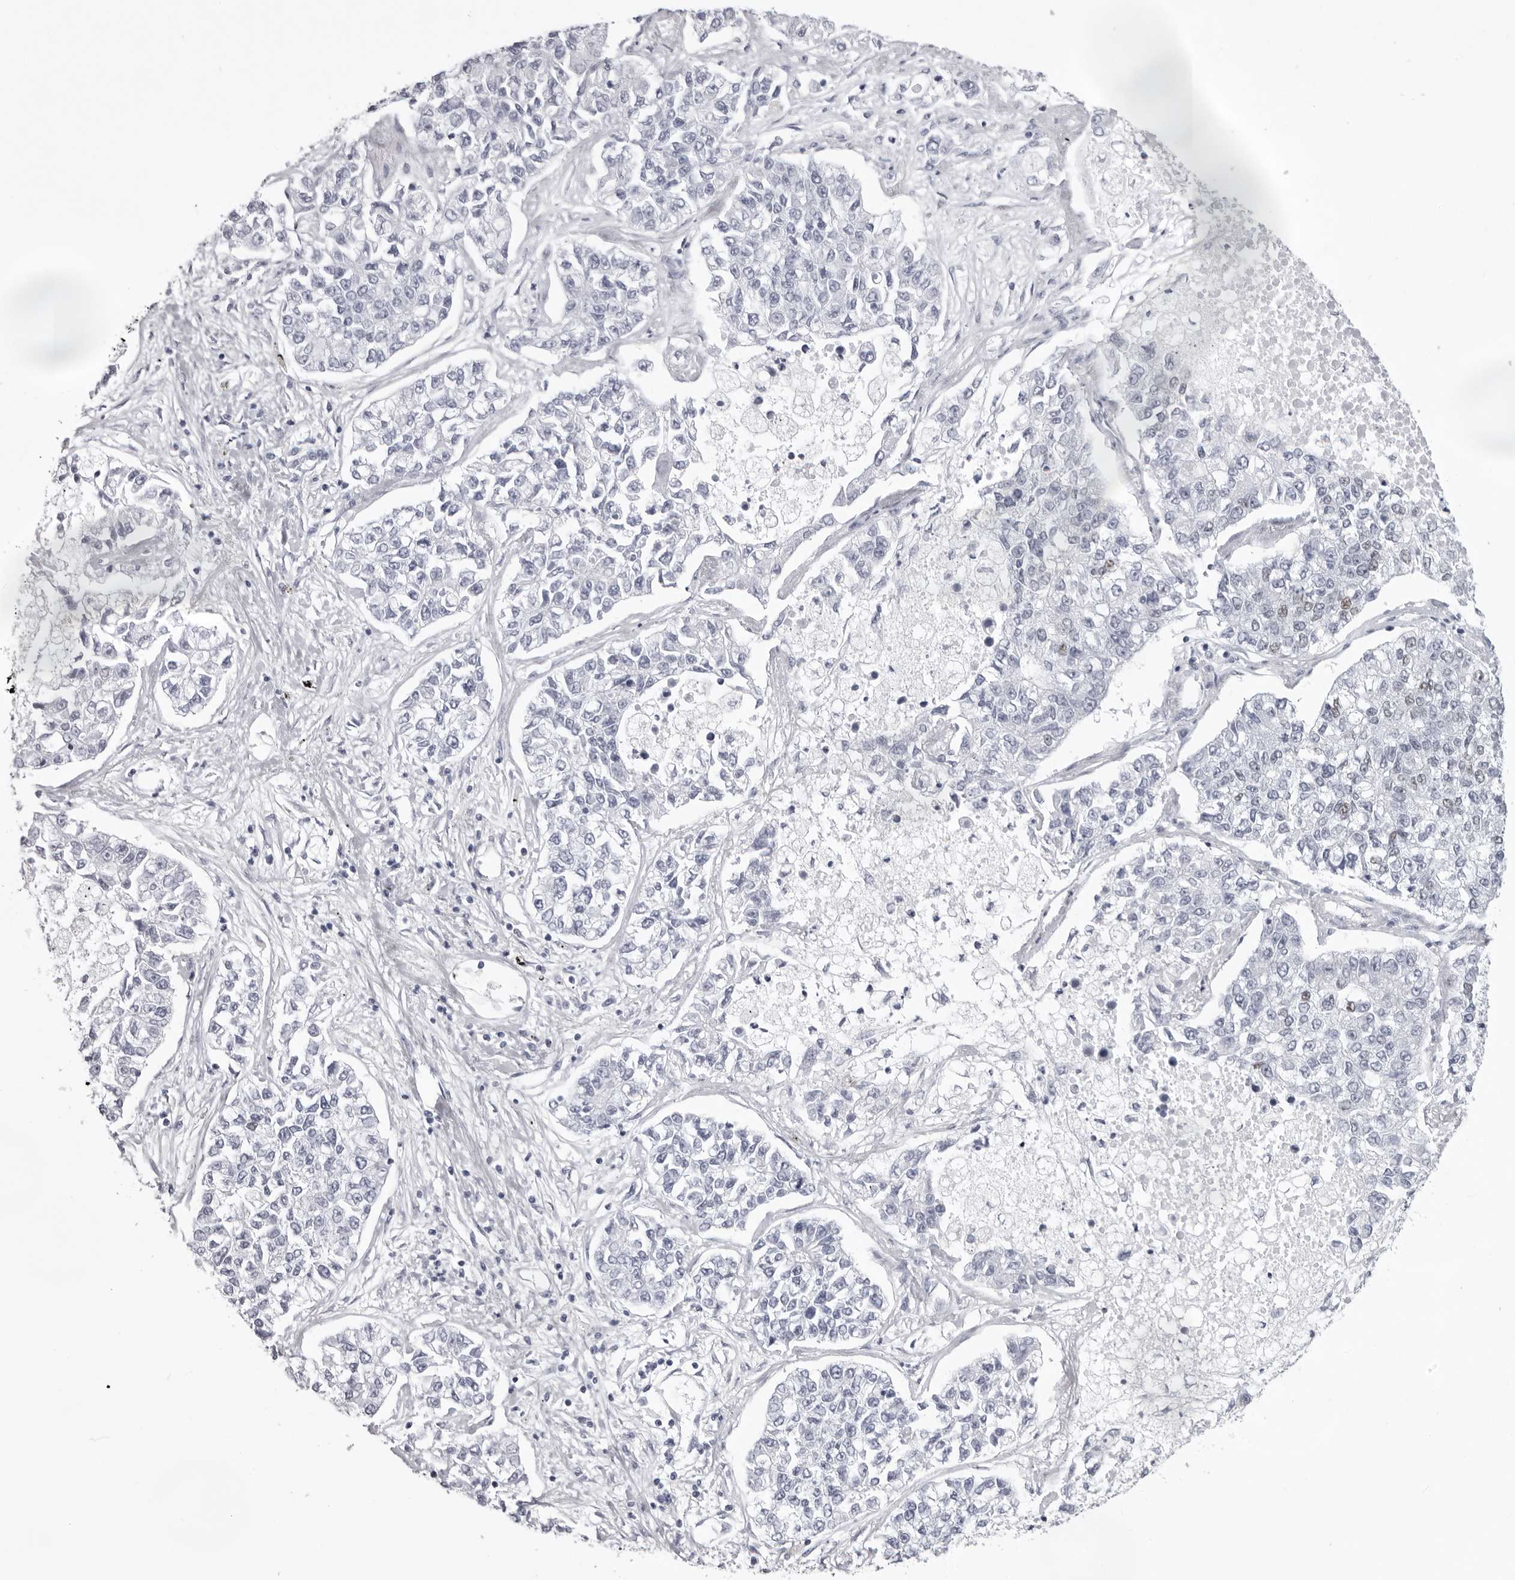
{"staining": {"intensity": "moderate", "quantity": "25%-75%", "location": "nuclear"}, "tissue": "lung cancer", "cell_type": "Tumor cells", "image_type": "cancer", "snomed": [{"axis": "morphology", "description": "Adenocarcinoma, NOS"}, {"axis": "topography", "description": "Lung"}], "caption": "Immunohistochemical staining of human lung adenocarcinoma displays medium levels of moderate nuclear protein expression in approximately 25%-75% of tumor cells. (DAB IHC with brightfield microscopy, high magnification).", "gene": "IRF2BP2", "patient": {"sex": "male", "age": 49}}